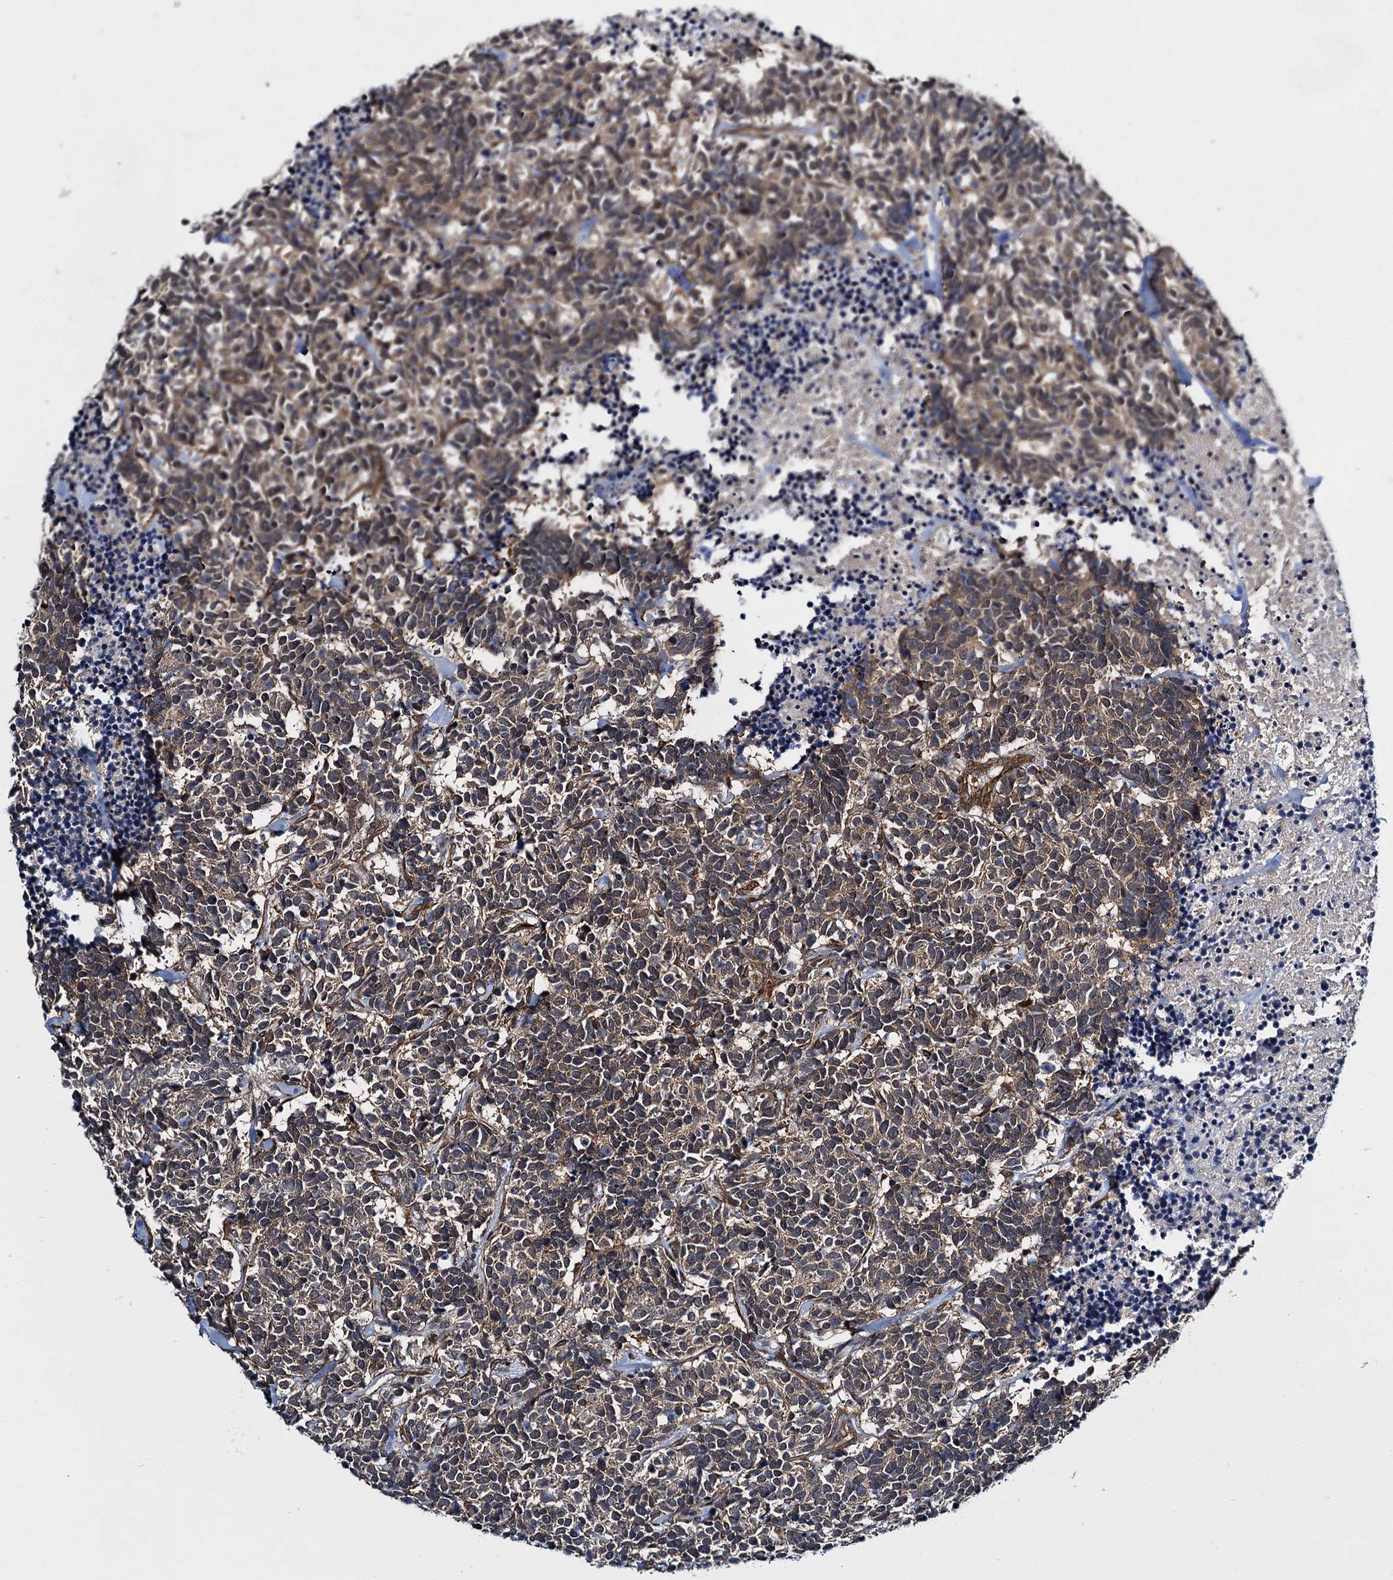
{"staining": {"intensity": "weak", "quantity": ">75%", "location": "cytoplasmic/membranous"}, "tissue": "carcinoid", "cell_type": "Tumor cells", "image_type": "cancer", "snomed": [{"axis": "morphology", "description": "Carcinoma, NOS"}, {"axis": "morphology", "description": "Carcinoid, malignant, NOS"}, {"axis": "topography", "description": "Urinary bladder"}], "caption": "Immunohistochemistry (IHC) photomicrograph of neoplastic tissue: human carcinoid stained using IHC exhibits low levels of weak protein expression localized specifically in the cytoplasmic/membranous of tumor cells, appearing as a cytoplasmic/membranous brown color.", "gene": "ARHGAP42", "patient": {"sex": "male", "age": 57}}